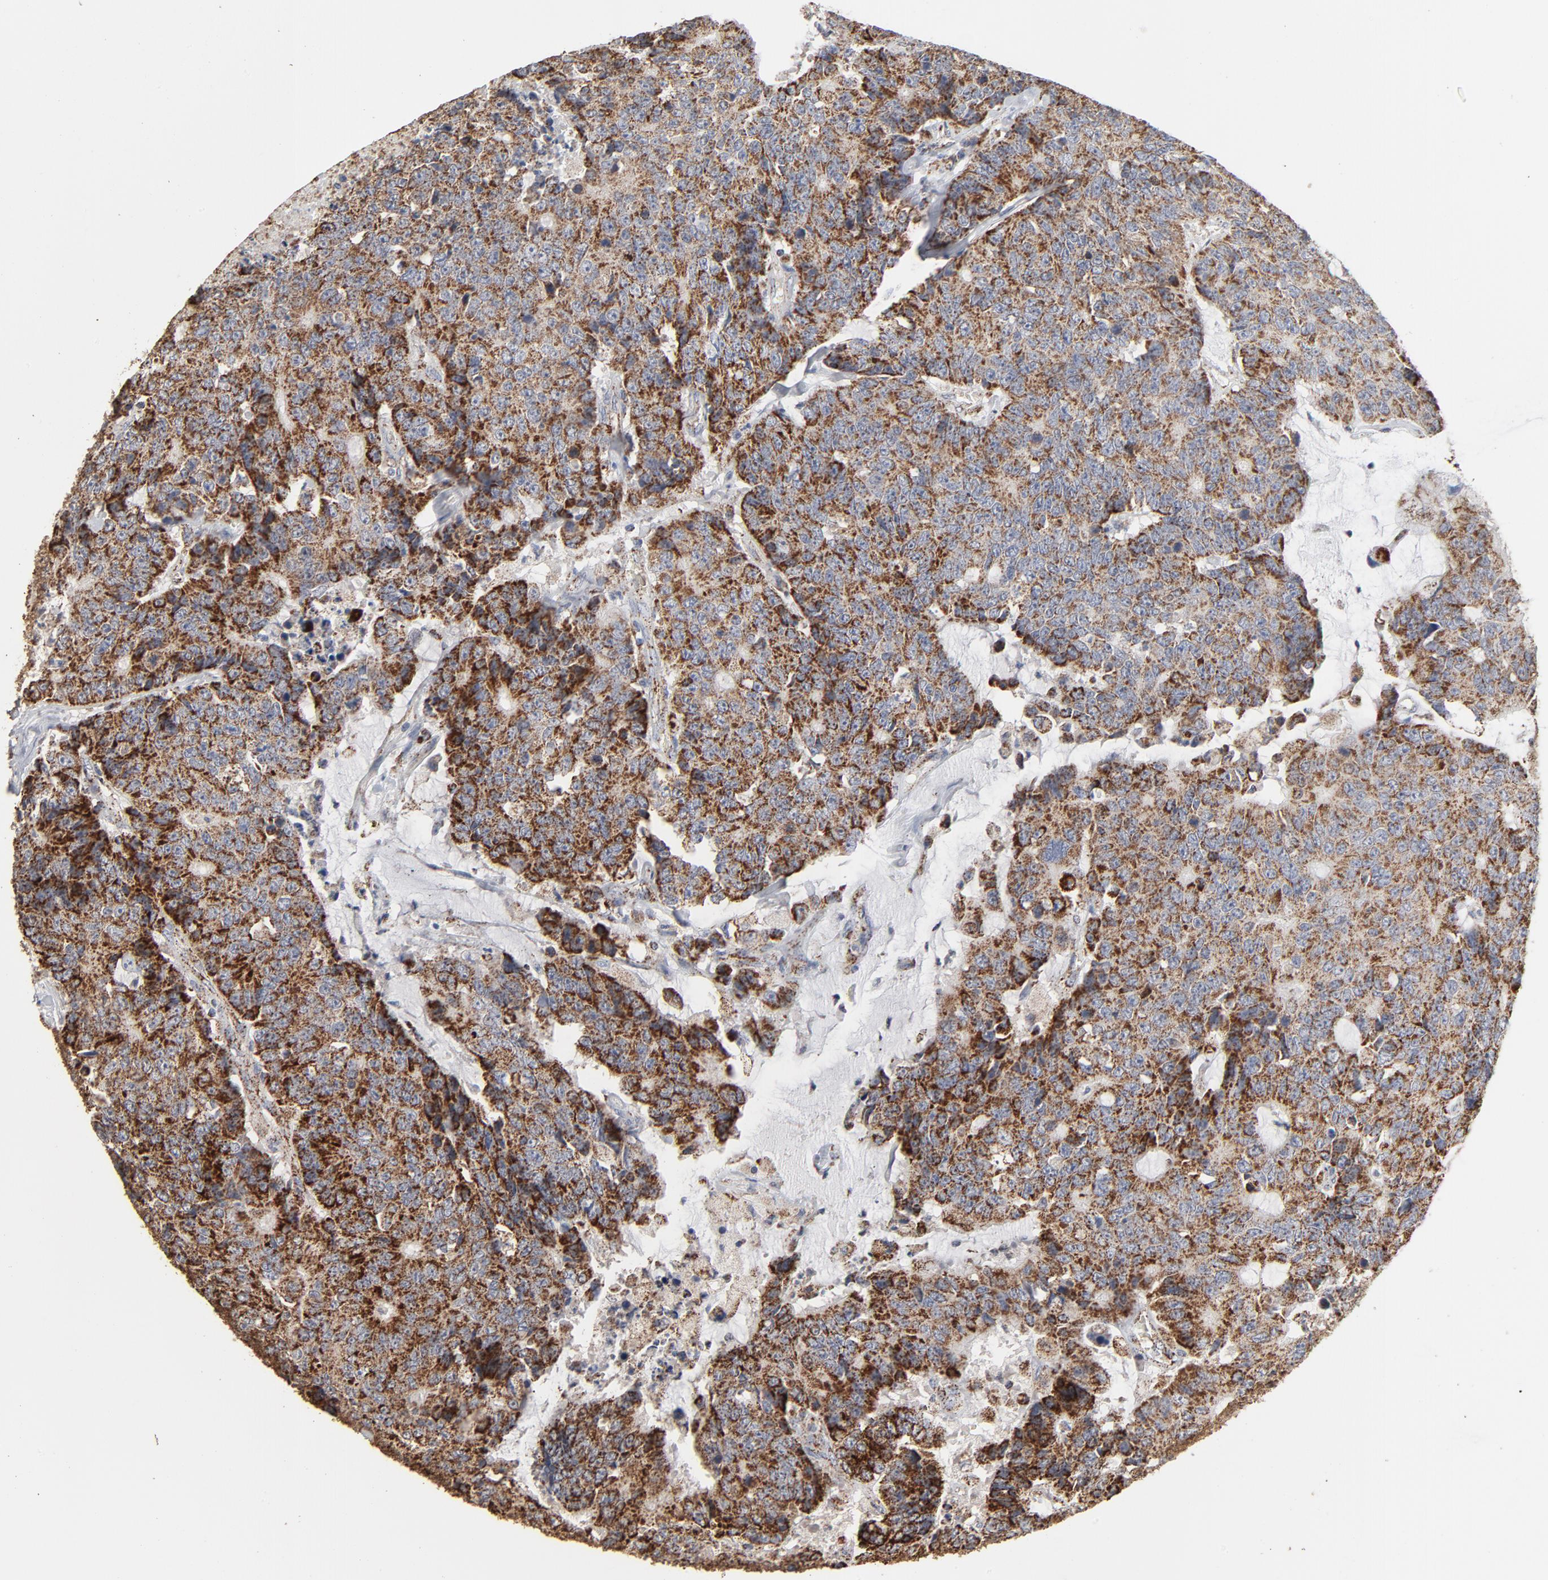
{"staining": {"intensity": "strong", "quantity": ">75%", "location": "cytoplasmic/membranous"}, "tissue": "colorectal cancer", "cell_type": "Tumor cells", "image_type": "cancer", "snomed": [{"axis": "morphology", "description": "Adenocarcinoma, NOS"}, {"axis": "topography", "description": "Colon"}], "caption": "Colorectal adenocarcinoma stained with a protein marker demonstrates strong staining in tumor cells.", "gene": "UQCRC1", "patient": {"sex": "female", "age": 86}}